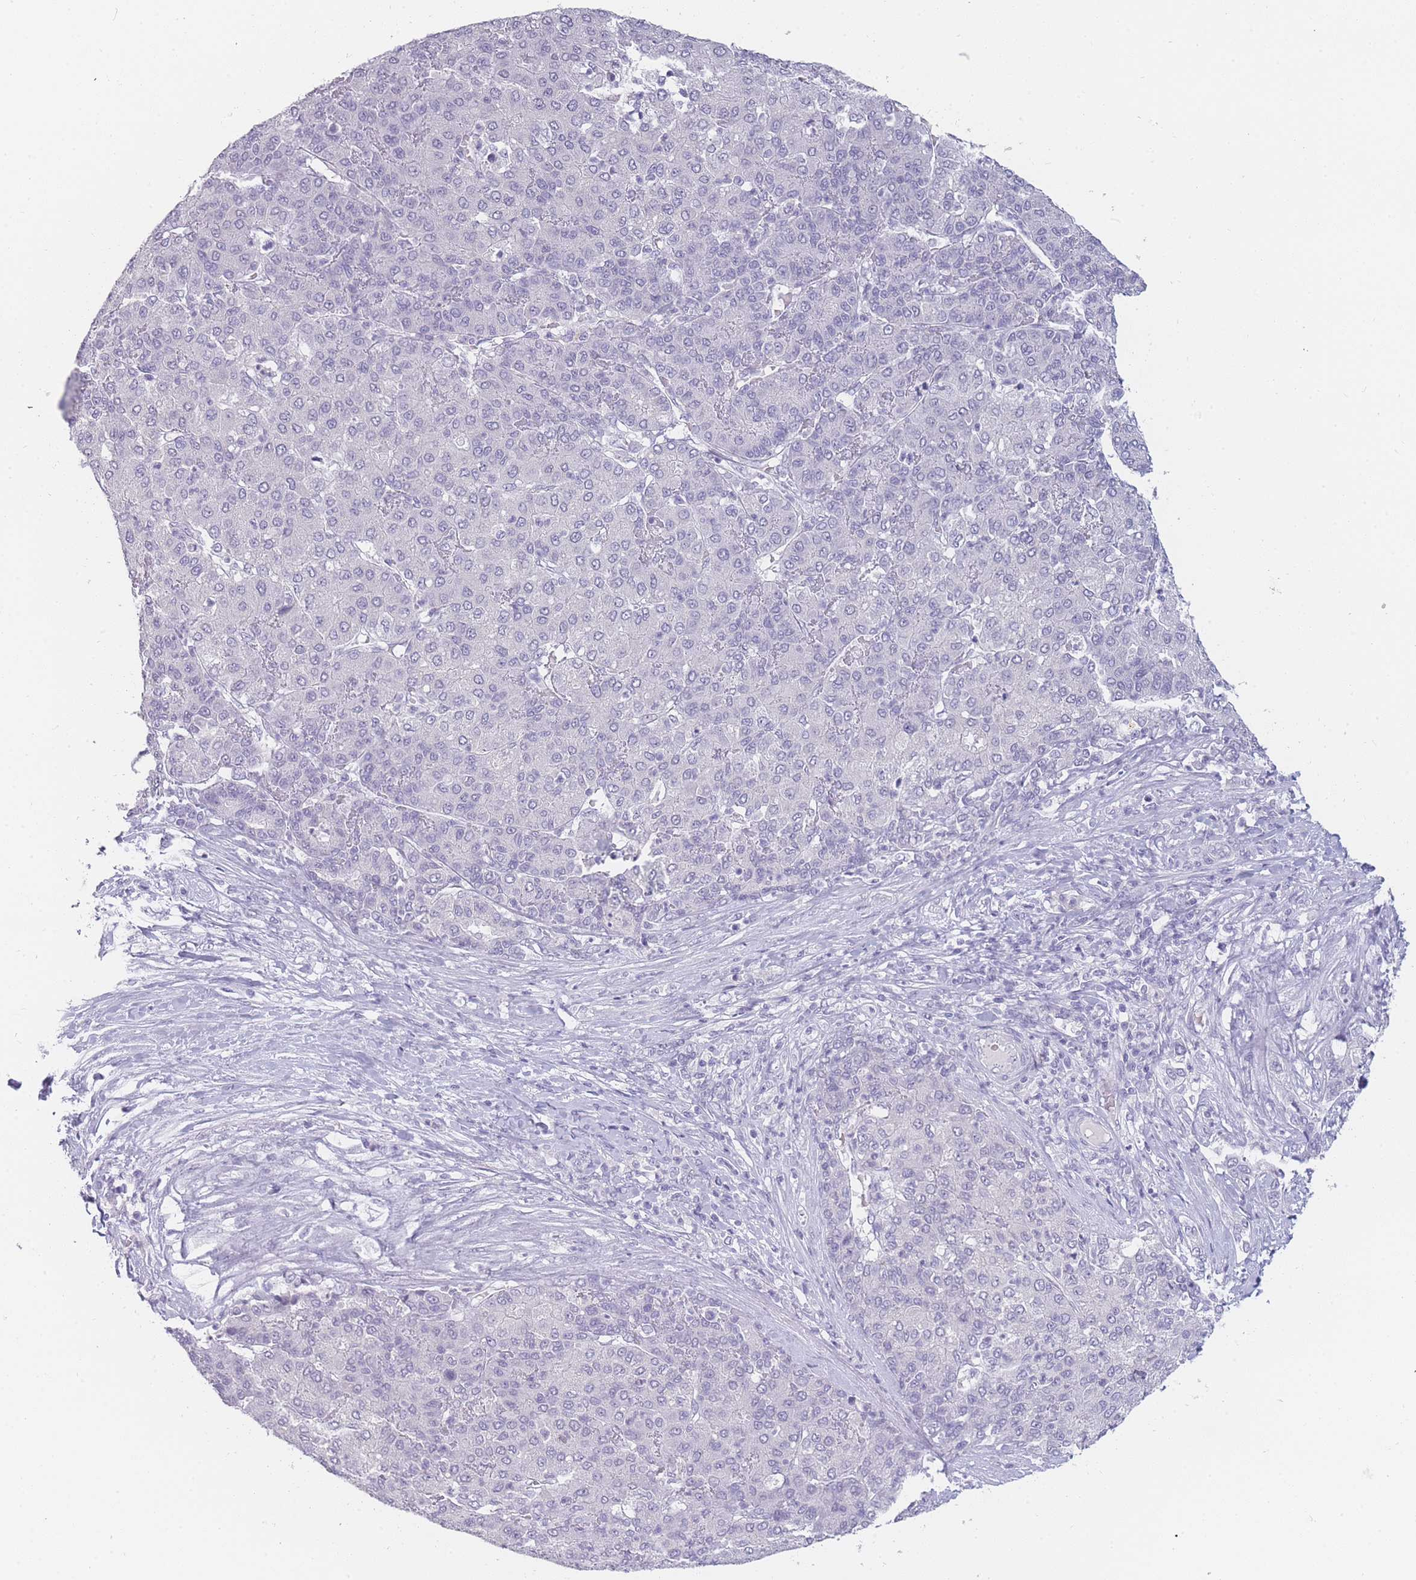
{"staining": {"intensity": "negative", "quantity": "none", "location": "none"}, "tissue": "liver cancer", "cell_type": "Tumor cells", "image_type": "cancer", "snomed": [{"axis": "morphology", "description": "Carcinoma, Hepatocellular, NOS"}, {"axis": "topography", "description": "Liver"}], "caption": "Tumor cells are negative for protein expression in human liver cancer.", "gene": "INS", "patient": {"sex": "male", "age": 65}}